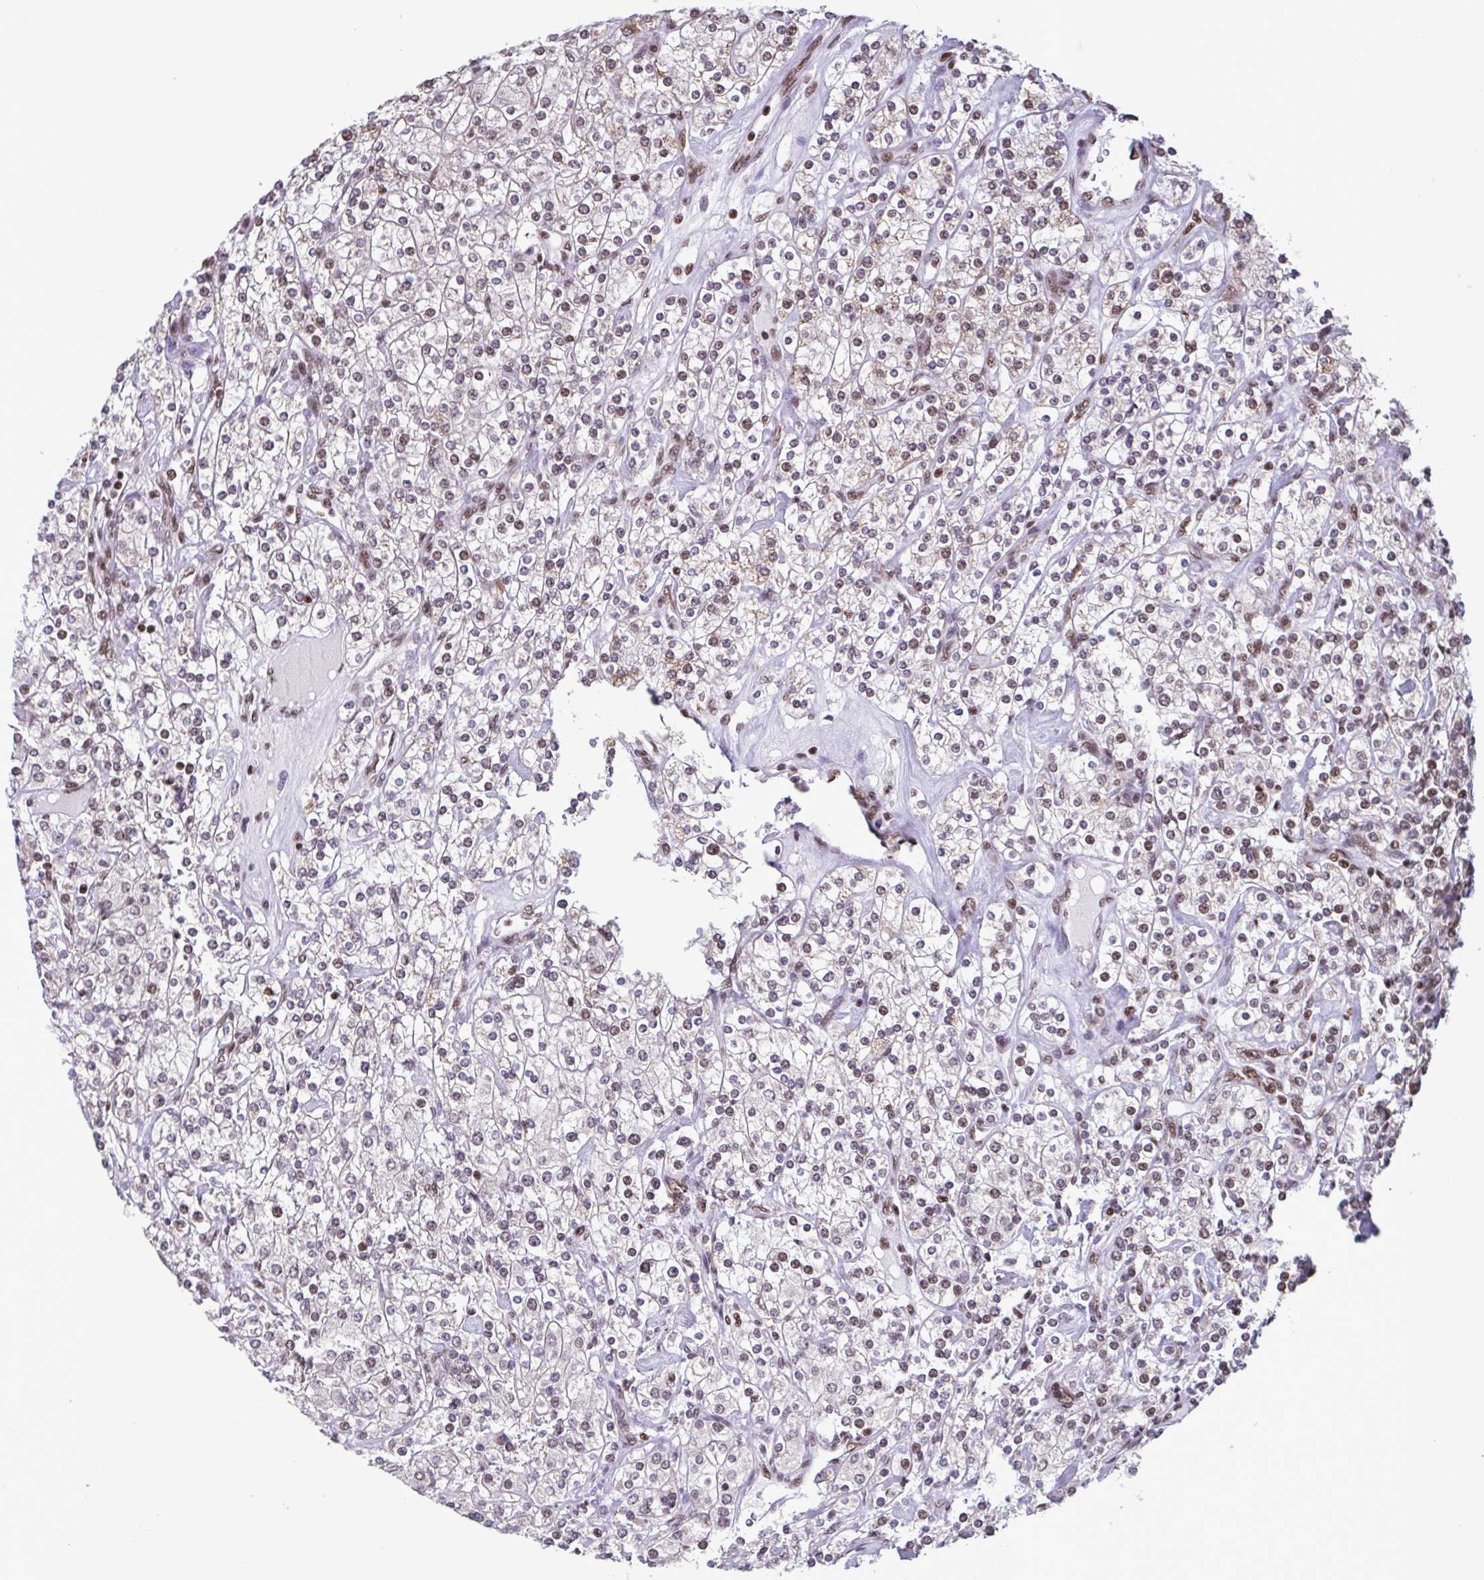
{"staining": {"intensity": "moderate", "quantity": "25%-75%", "location": "nuclear"}, "tissue": "renal cancer", "cell_type": "Tumor cells", "image_type": "cancer", "snomed": [{"axis": "morphology", "description": "Adenocarcinoma, NOS"}, {"axis": "topography", "description": "Kidney"}], "caption": "Moderate nuclear positivity is appreciated in about 25%-75% of tumor cells in adenocarcinoma (renal).", "gene": "TIMM21", "patient": {"sex": "male", "age": 77}}